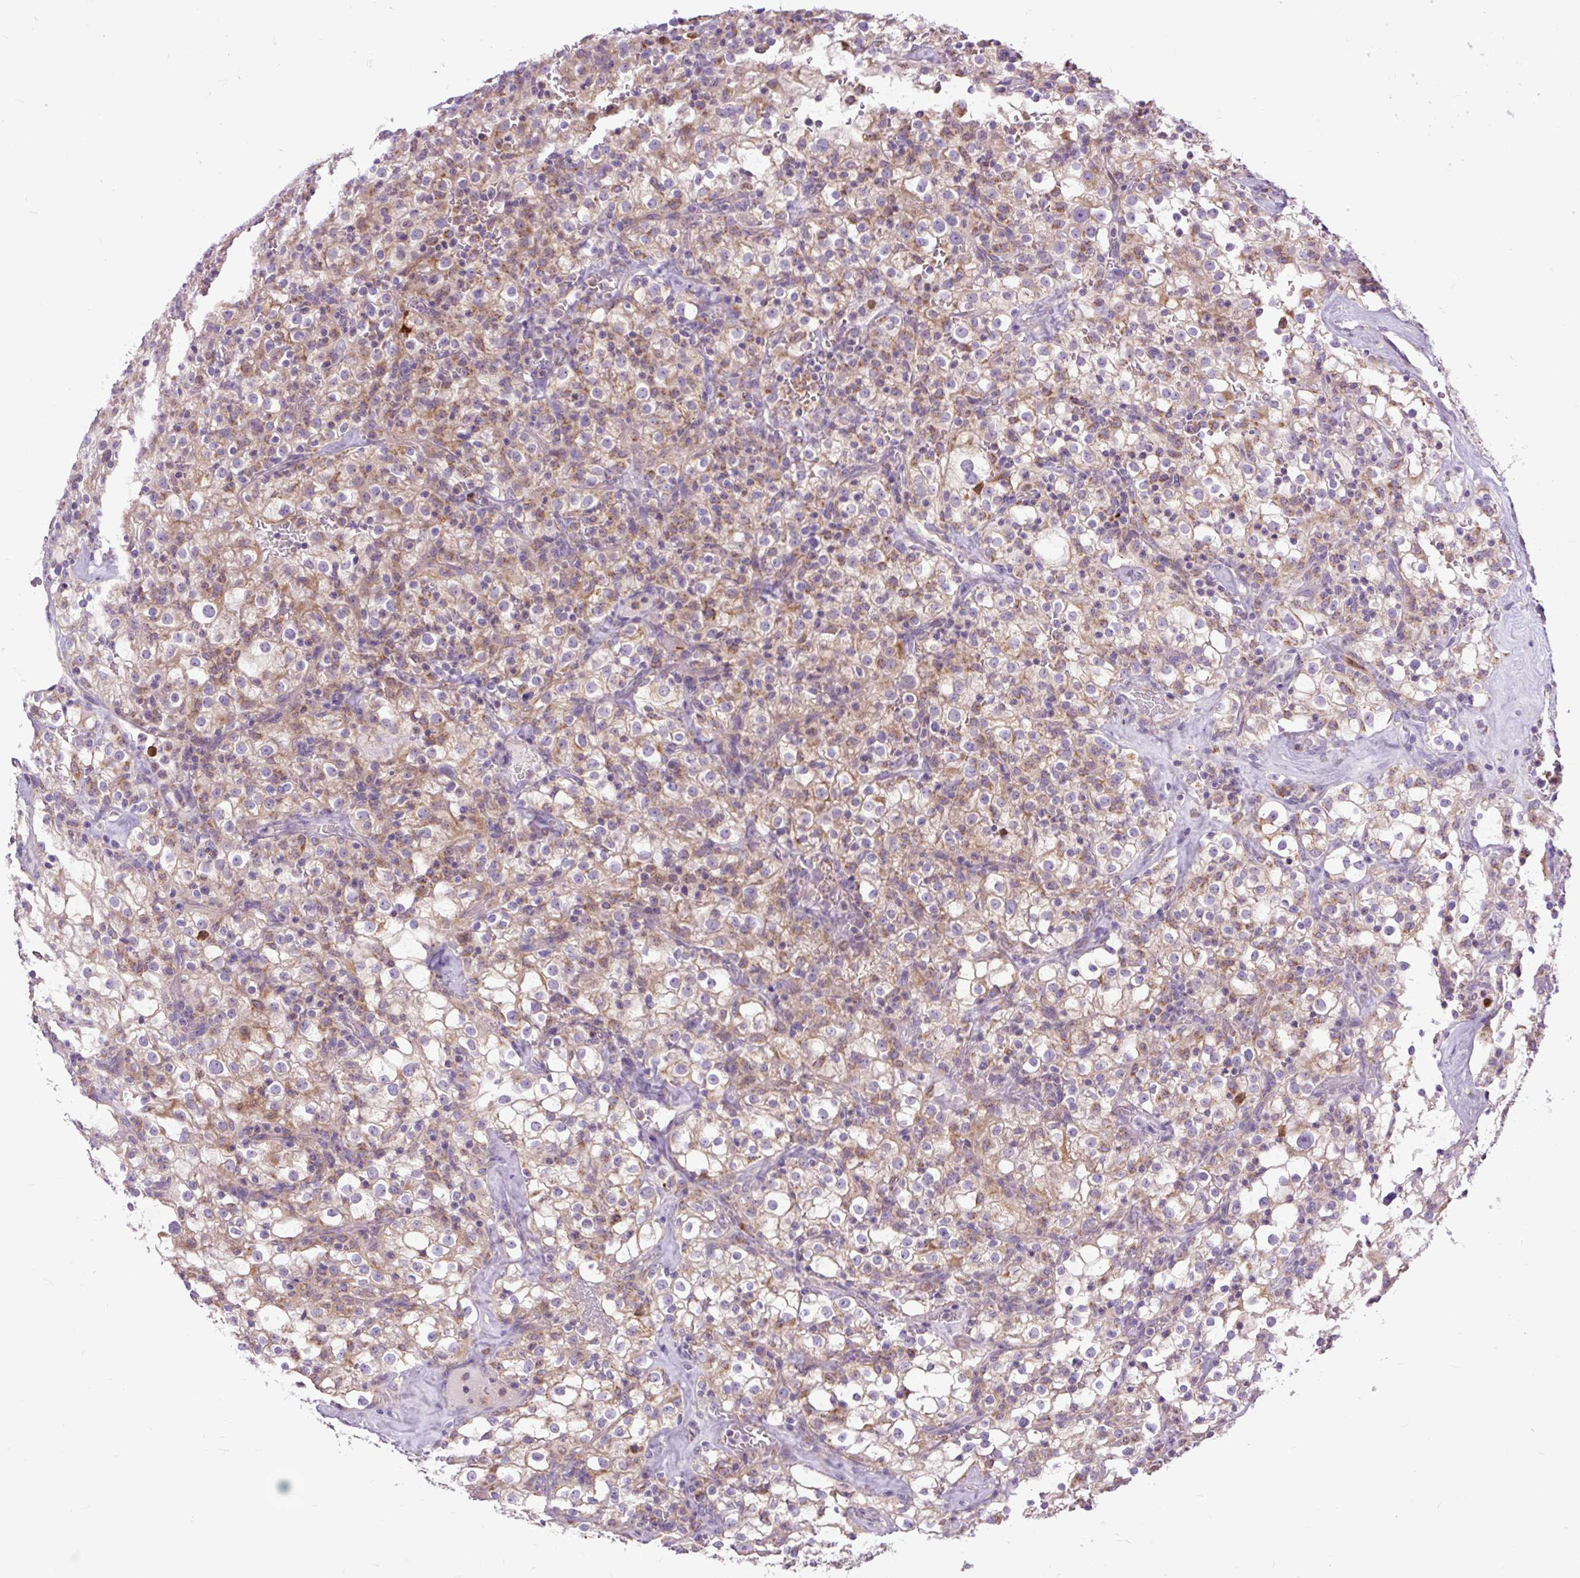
{"staining": {"intensity": "negative", "quantity": "none", "location": "none"}, "tissue": "renal cancer", "cell_type": "Tumor cells", "image_type": "cancer", "snomed": [{"axis": "morphology", "description": "Adenocarcinoma, NOS"}, {"axis": "topography", "description": "Kidney"}], "caption": "Renal adenocarcinoma was stained to show a protein in brown. There is no significant expression in tumor cells.", "gene": "TM2D3", "patient": {"sex": "female", "age": 74}}